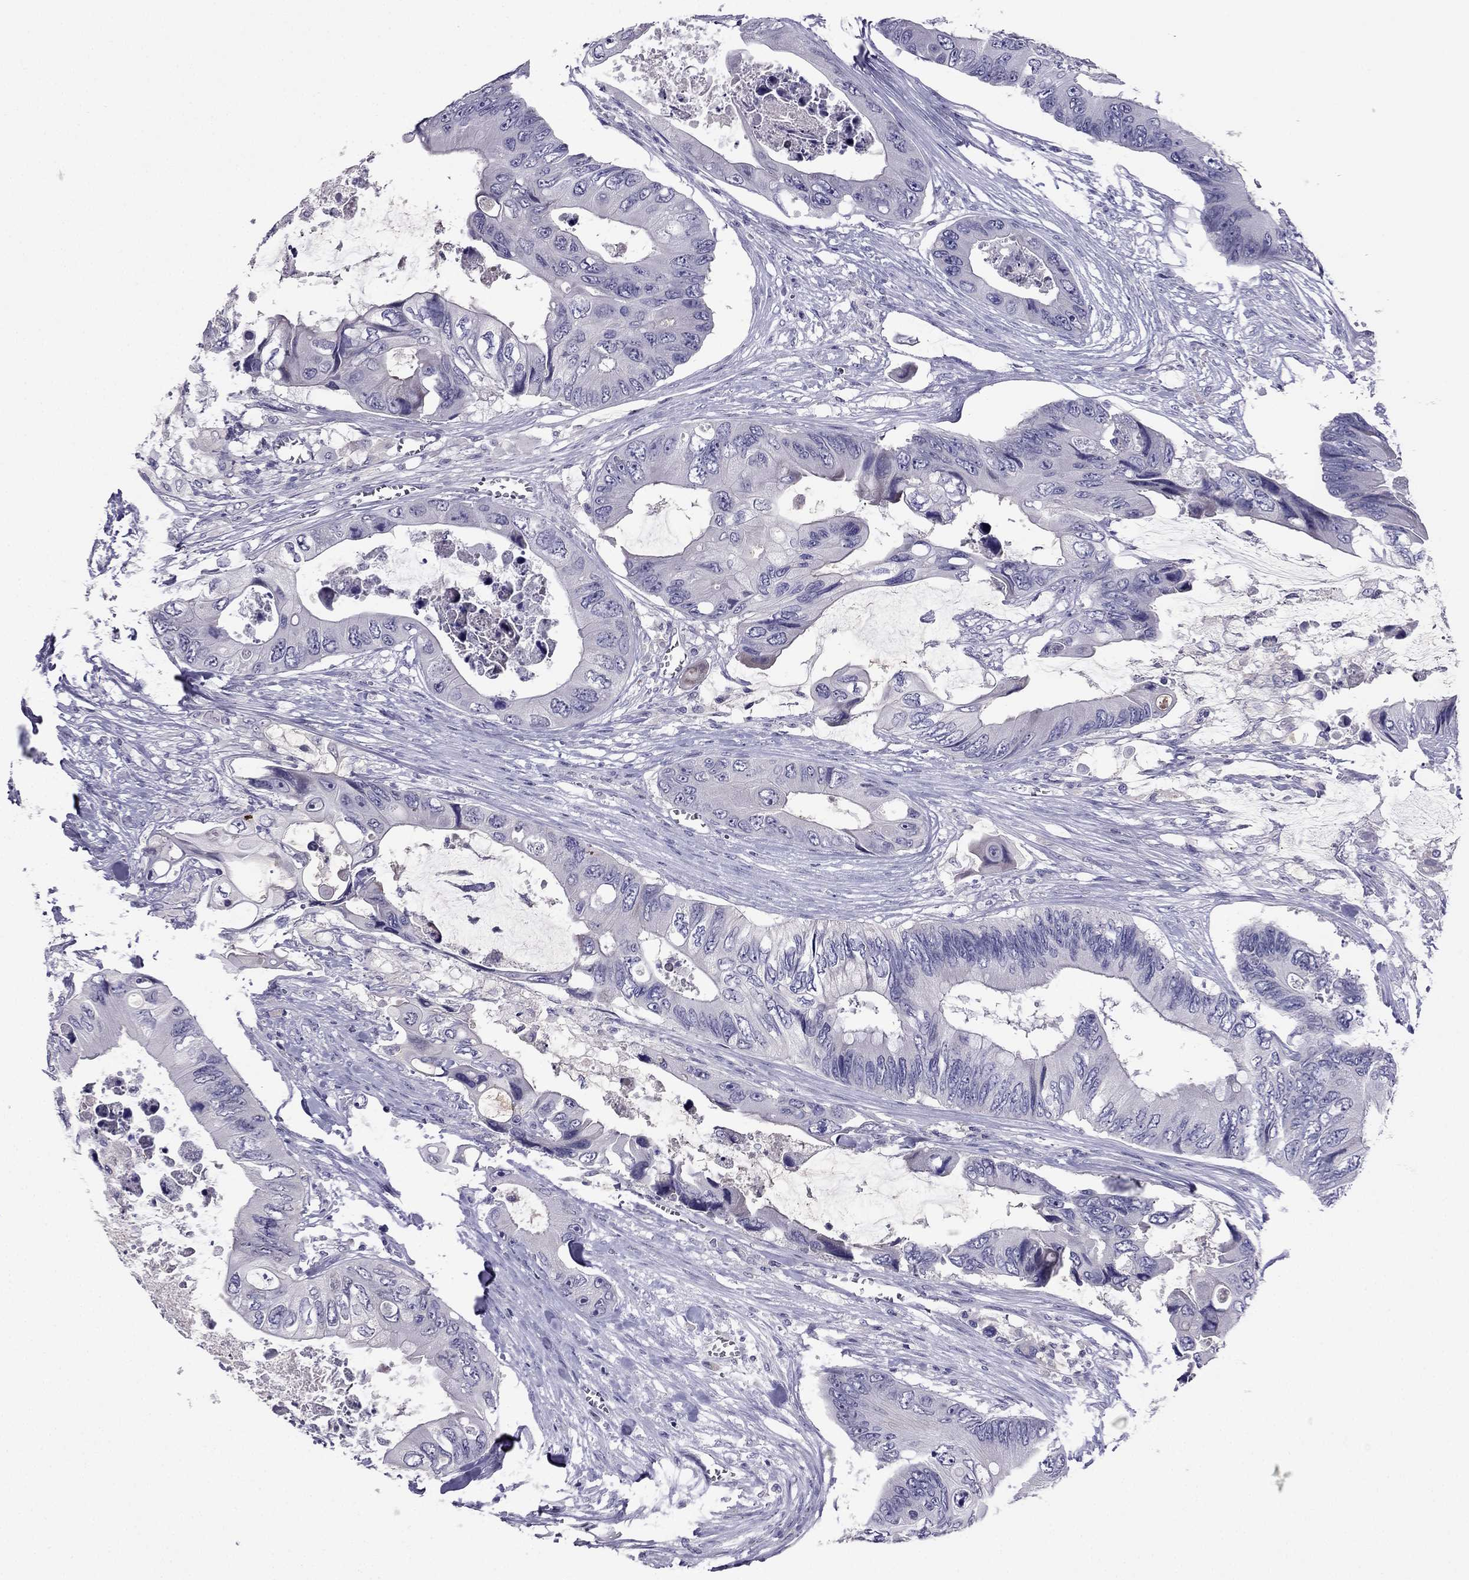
{"staining": {"intensity": "negative", "quantity": "none", "location": "none"}, "tissue": "colorectal cancer", "cell_type": "Tumor cells", "image_type": "cancer", "snomed": [{"axis": "morphology", "description": "Adenocarcinoma, NOS"}, {"axis": "topography", "description": "Rectum"}], "caption": "Colorectal adenocarcinoma was stained to show a protein in brown. There is no significant expression in tumor cells. (DAB IHC visualized using brightfield microscopy, high magnification).", "gene": "RGS8", "patient": {"sex": "male", "age": 63}}